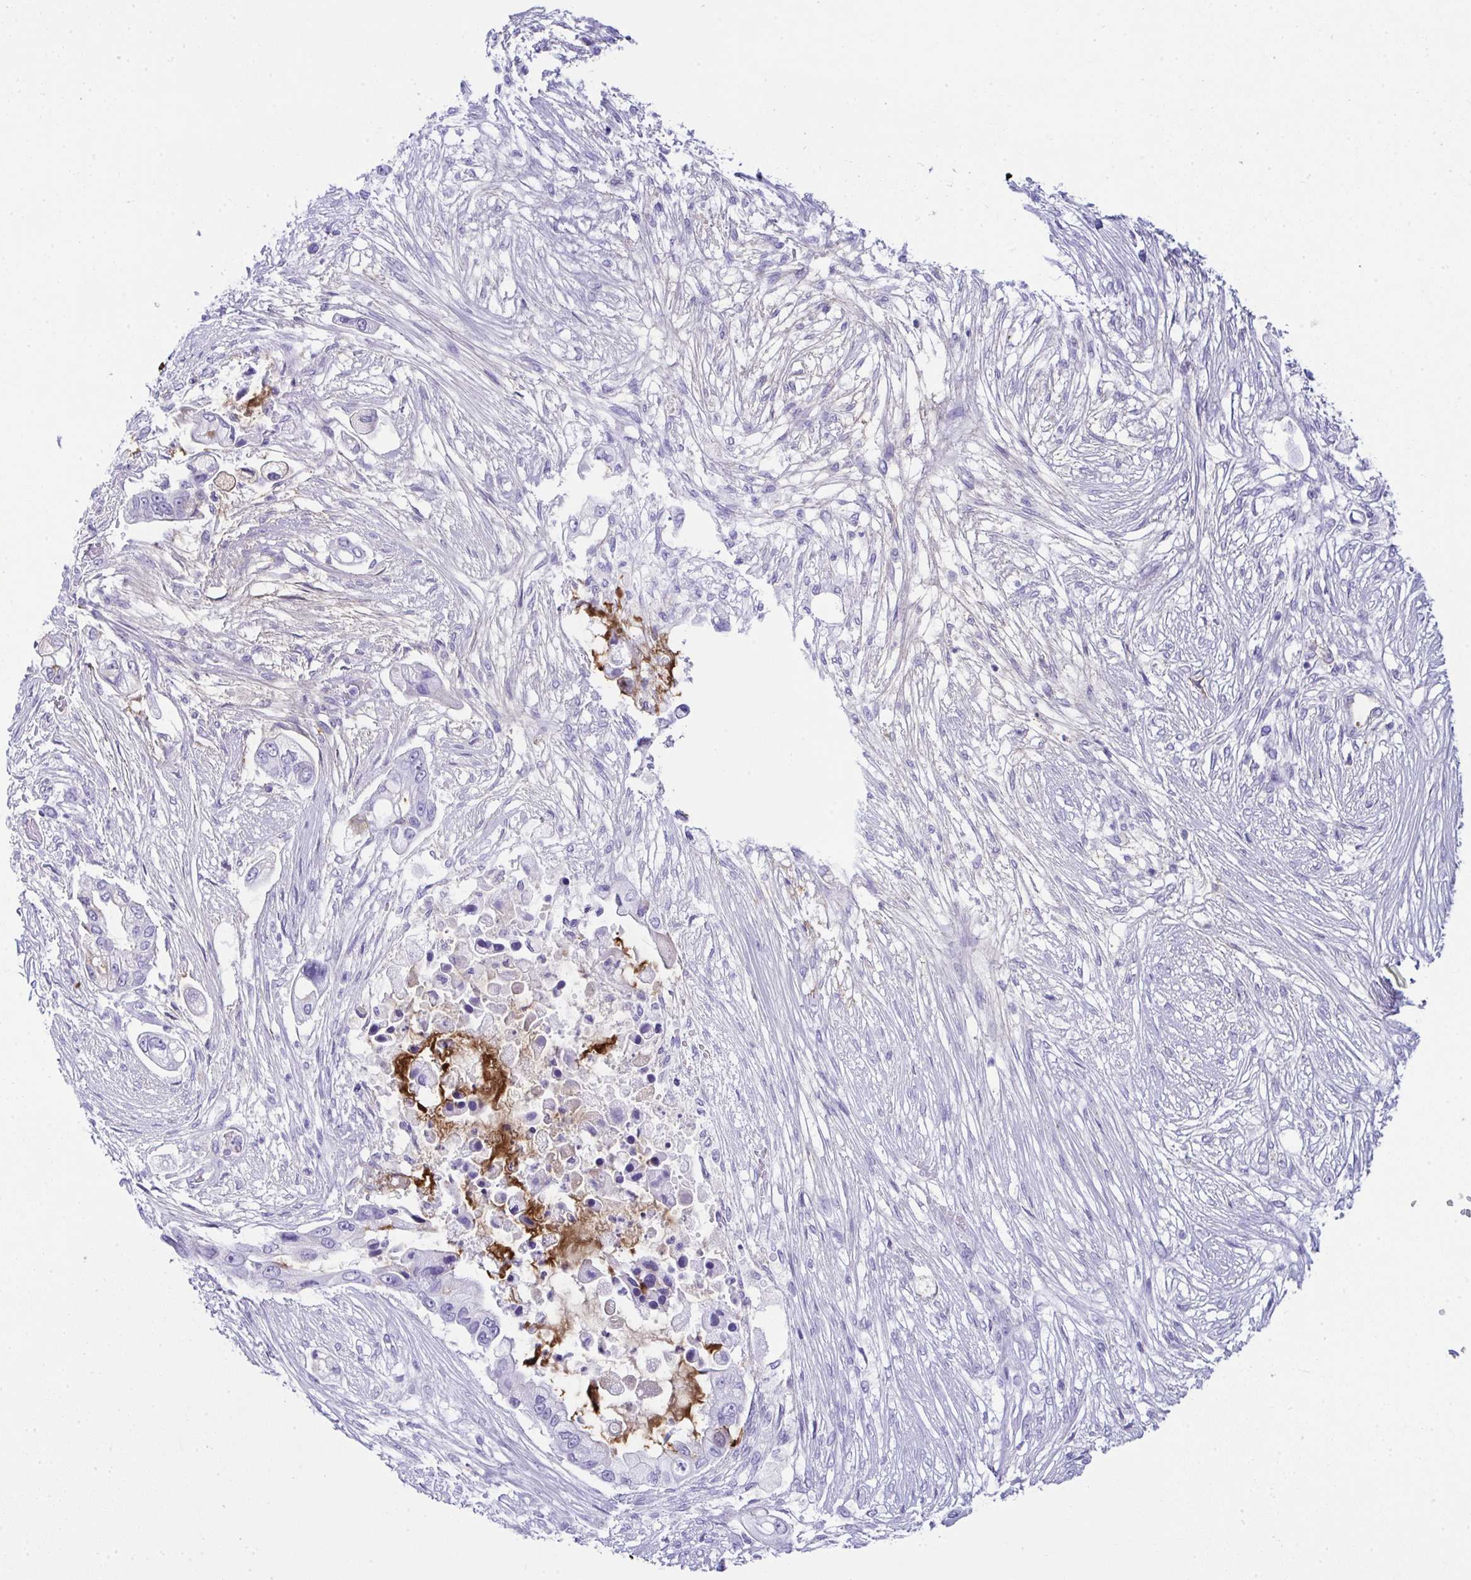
{"staining": {"intensity": "negative", "quantity": "none", "location": "none"}, "tissue": "pancreatic cancer", "cell_type": "Tumor cells", "image_type": "cancer", "snomed": [{"axis": "morphology", "description": "Adenocarcinoma, NOS"}, {"axis": "topography", "description": "Pancreas"}], "caption": "High power microscopy histopathology image of an immunohistochemistry (IHC) photomicrograph of adenocarcinoma (pancreatic), revealing no significant expression in tumor cells.", "gene": "JCHAIN", "patient": {"sex": "female", "age": 69}}